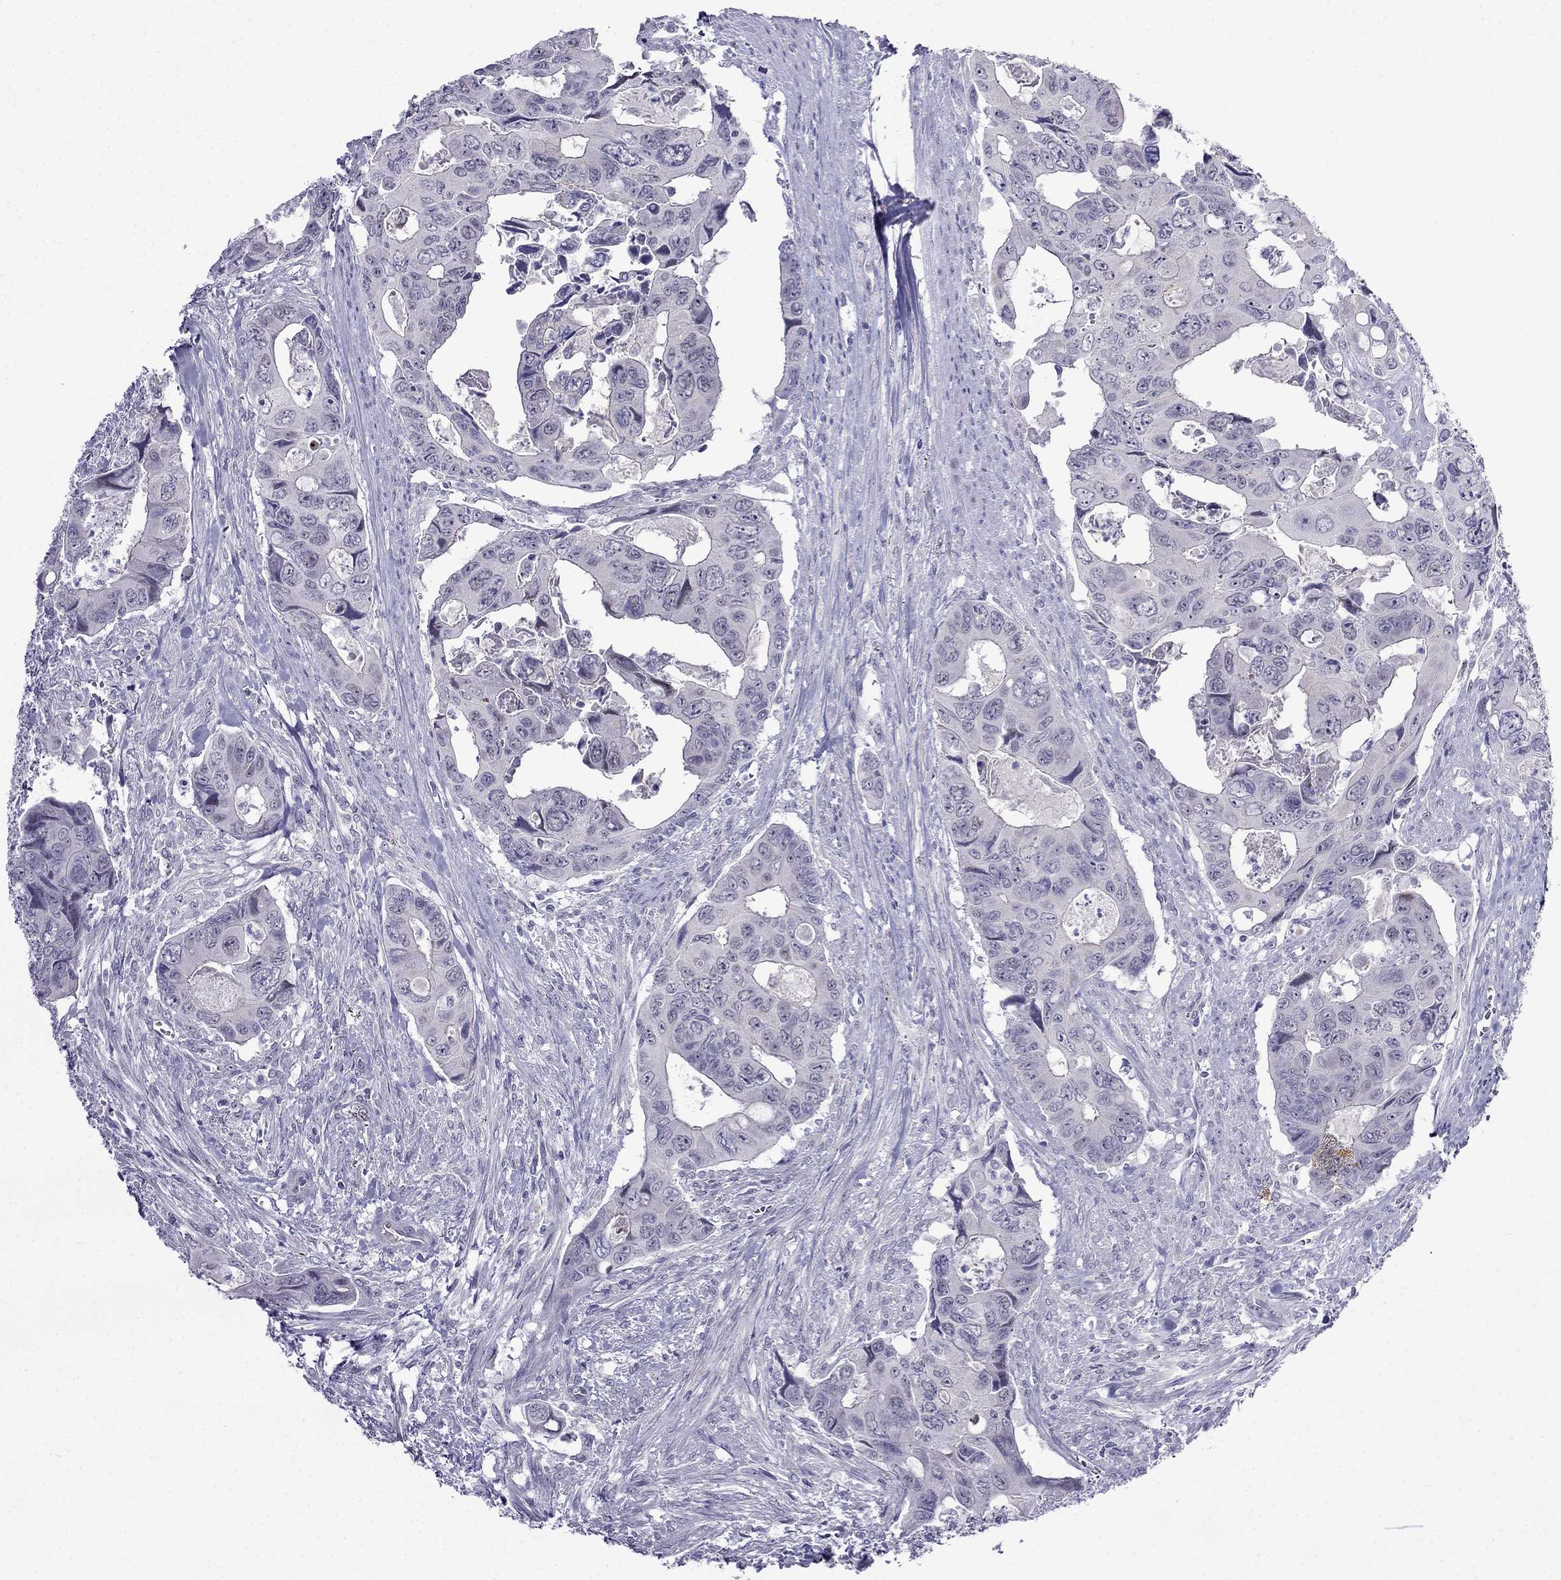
{"staining": {"intensity": "negative", "quantity": "none", "location": "none"}, "tissue": "colorectal cancer", "cell_type": "Tumor cells", "image_type": "cancer", "snomed": [{"axis": "morphology", "description": "Adenocarcinoma, NOS"}, {"axis": "topography", "description": "Rectum"}], "caption": "Micrograph shows no significant protein expression in tumor cells of colorectal cancer (adenocarcinoma). The staining was performed using DAB to visualize the protein expression in brown, while the nuclei were stained in blue with hematoxylin (Magnification: 20x).", "gene": "MGP", "patient": {"sex": "male", "age": 62}}